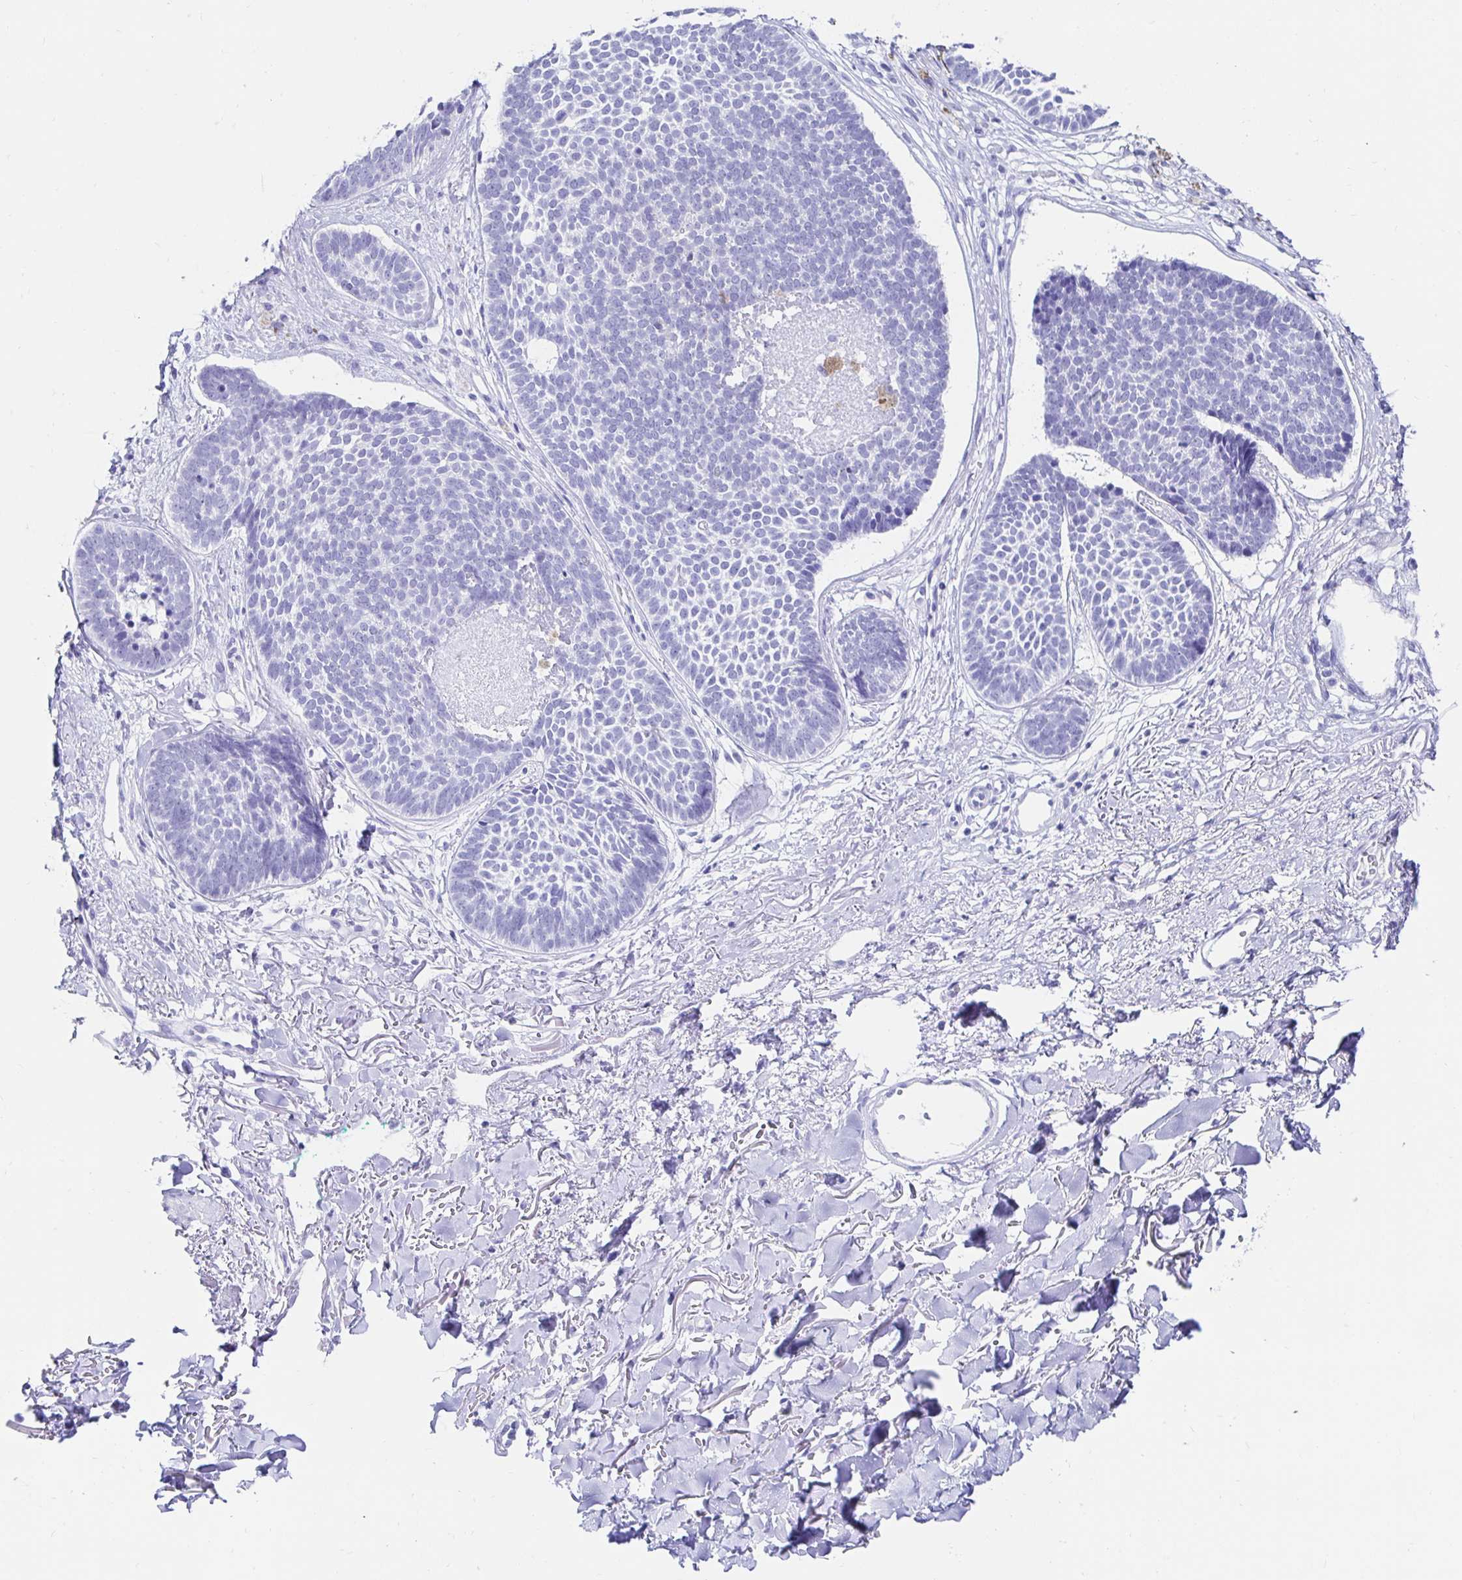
{"staining": {"intensity": "negative", "quantity": "none", "location": "none"}, "tissue": "skin cancer", "cell_type": "Tumor cells", "image_type": "cancer", "snomed": [{"axis": "morphology", "description": "Basal cell carcinoma"}, {"axis": "topography", "description": "Skin"}, {"axis": "topography", "description": "Skin of neck"}, {"axis": "topography", "description": "Skin of shoulder"}, {"axis": "topography", "description": "Skin of back"}], "caption": "DAB immunohistochemical staining of human basal cell carcinoma (skin) reveals no significant staining in tumor cells.", "gene": "CA9", "patient": {"sex": "male", "age": 80}}